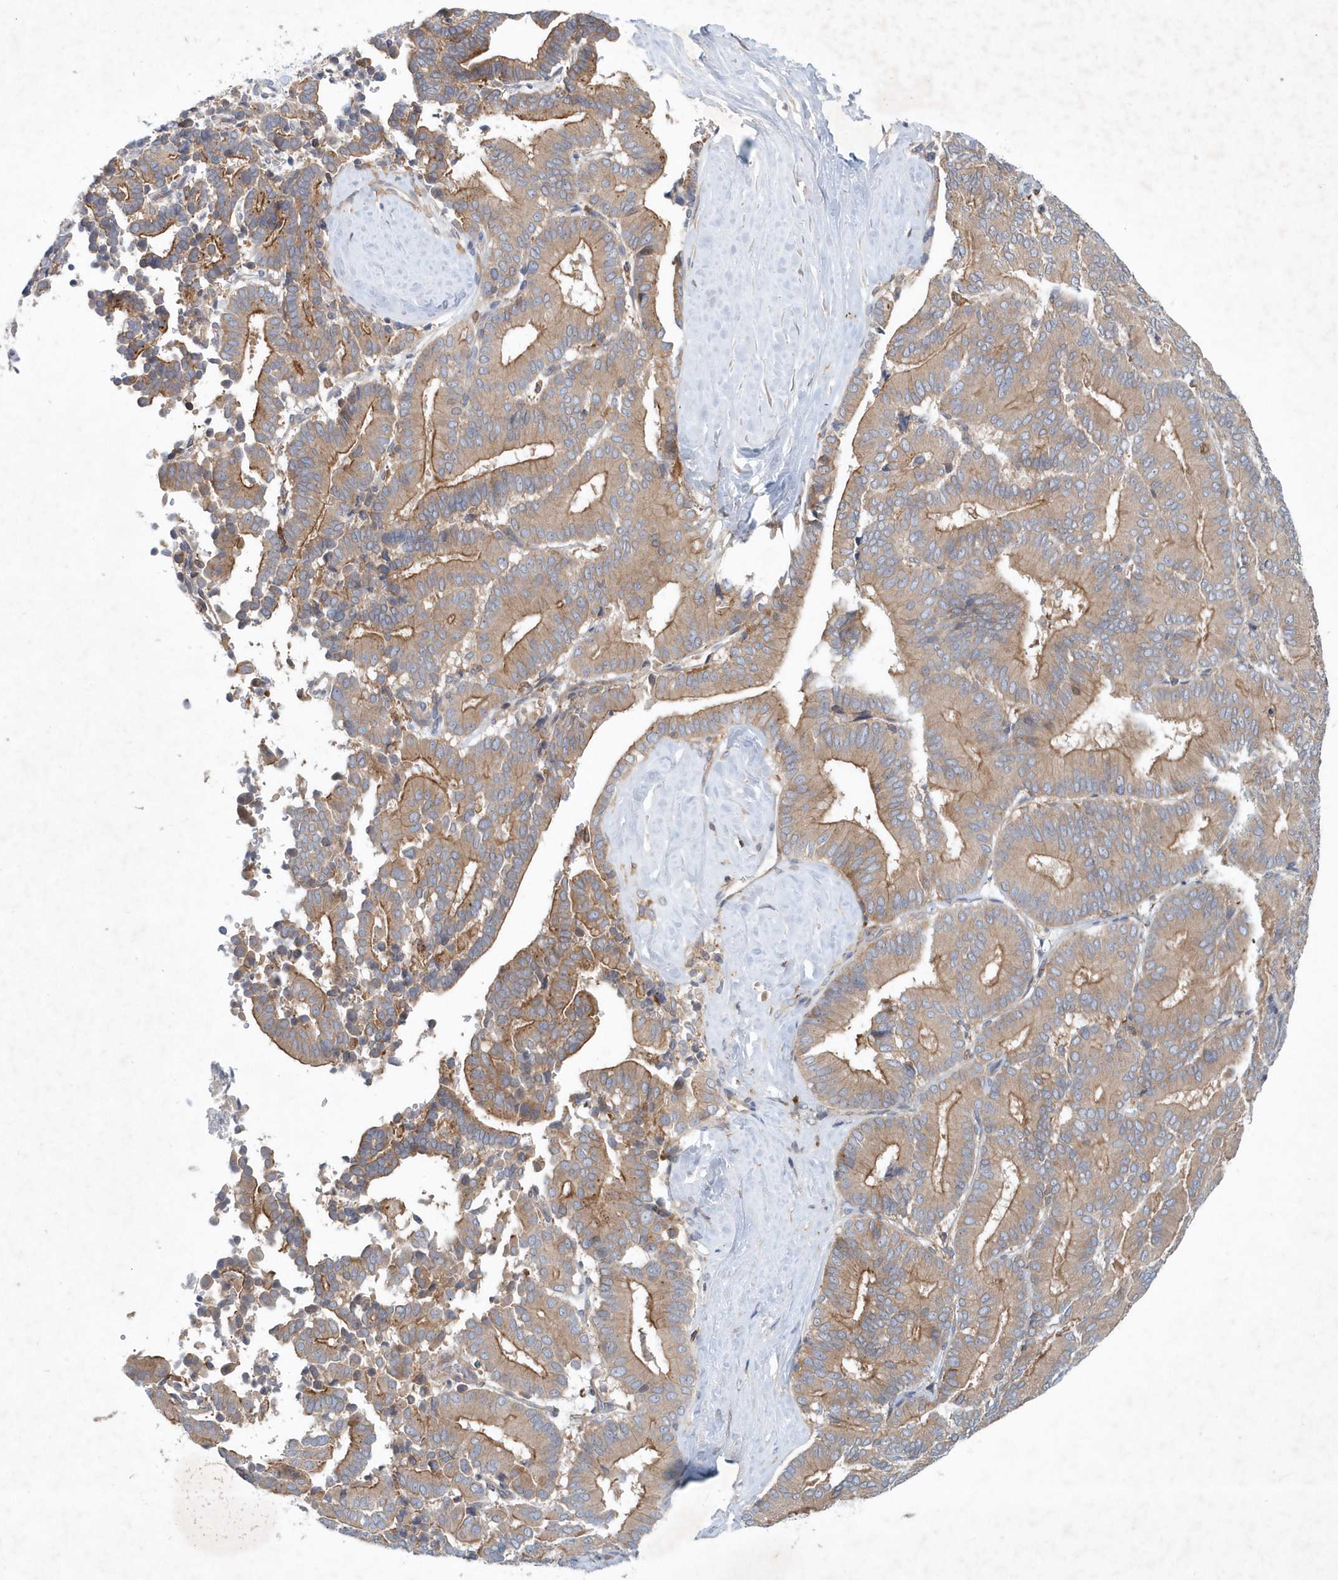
{"staining": {"intensity": "moderate", "quantity": ">75%", "location": "cytoplasmic/membranous"}, "tissue": "liver cancer", "cell_type": "Tumor cells", "image_type": "cancer", "snomed": [{"axis": "morphology", "description": "Cholangiocarcinoma"}, {"axis": "topography", "description": "Liver"}], "caption": "A high-resolution photomicrograph shows immunohistochemistry (IHC) staining of liver cancer (cholangiocarcinoma), which demonstrates moderate cytoplasmic/membranous expression in approximately >75% of tumor cells.", "gene": "P2RY10", "patient": {"sex": "female", "age": 75}}